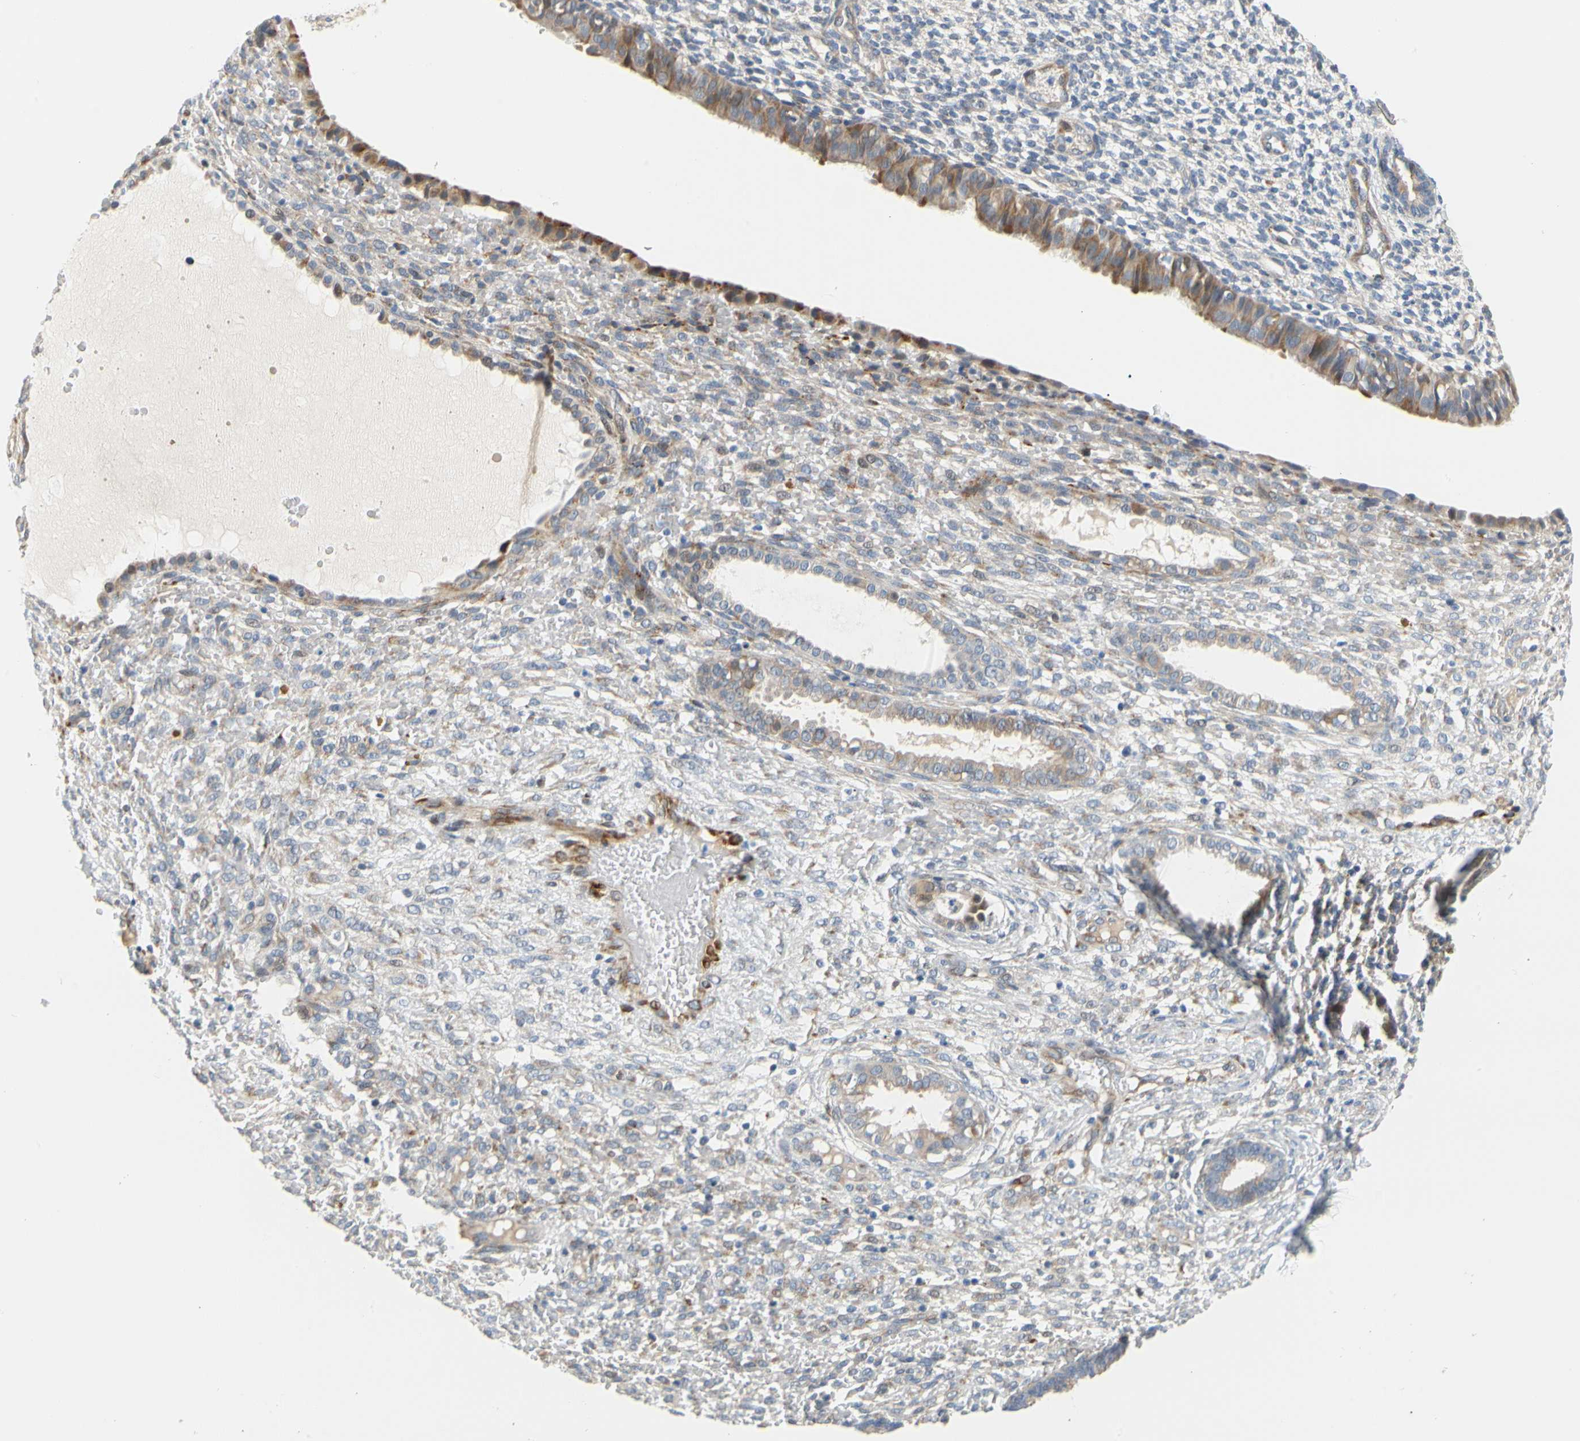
{"staining": {"intensity": "weak", "quantity": "<25%", "location": "cytoplasmic/membranous"}, "tissue": "endometrium", "cell_type": "Cells in endometrial stroma", "image_type": "normal", "snomed": [{"axis": "morphology", "description": "Normal tissue, NOS"}, {"axis": "topography", "description": "Endometrium"}], "caption": "There is no significant expression in cells in endometrial stroma of endometrium. (Brightfield microscopy of DAB (3,3'-diaminobenzidine) immunohistochemistry (IHC) at high magnification).", "gene": "ZNF236", "patient": {"sex": "female", "age": 61}}